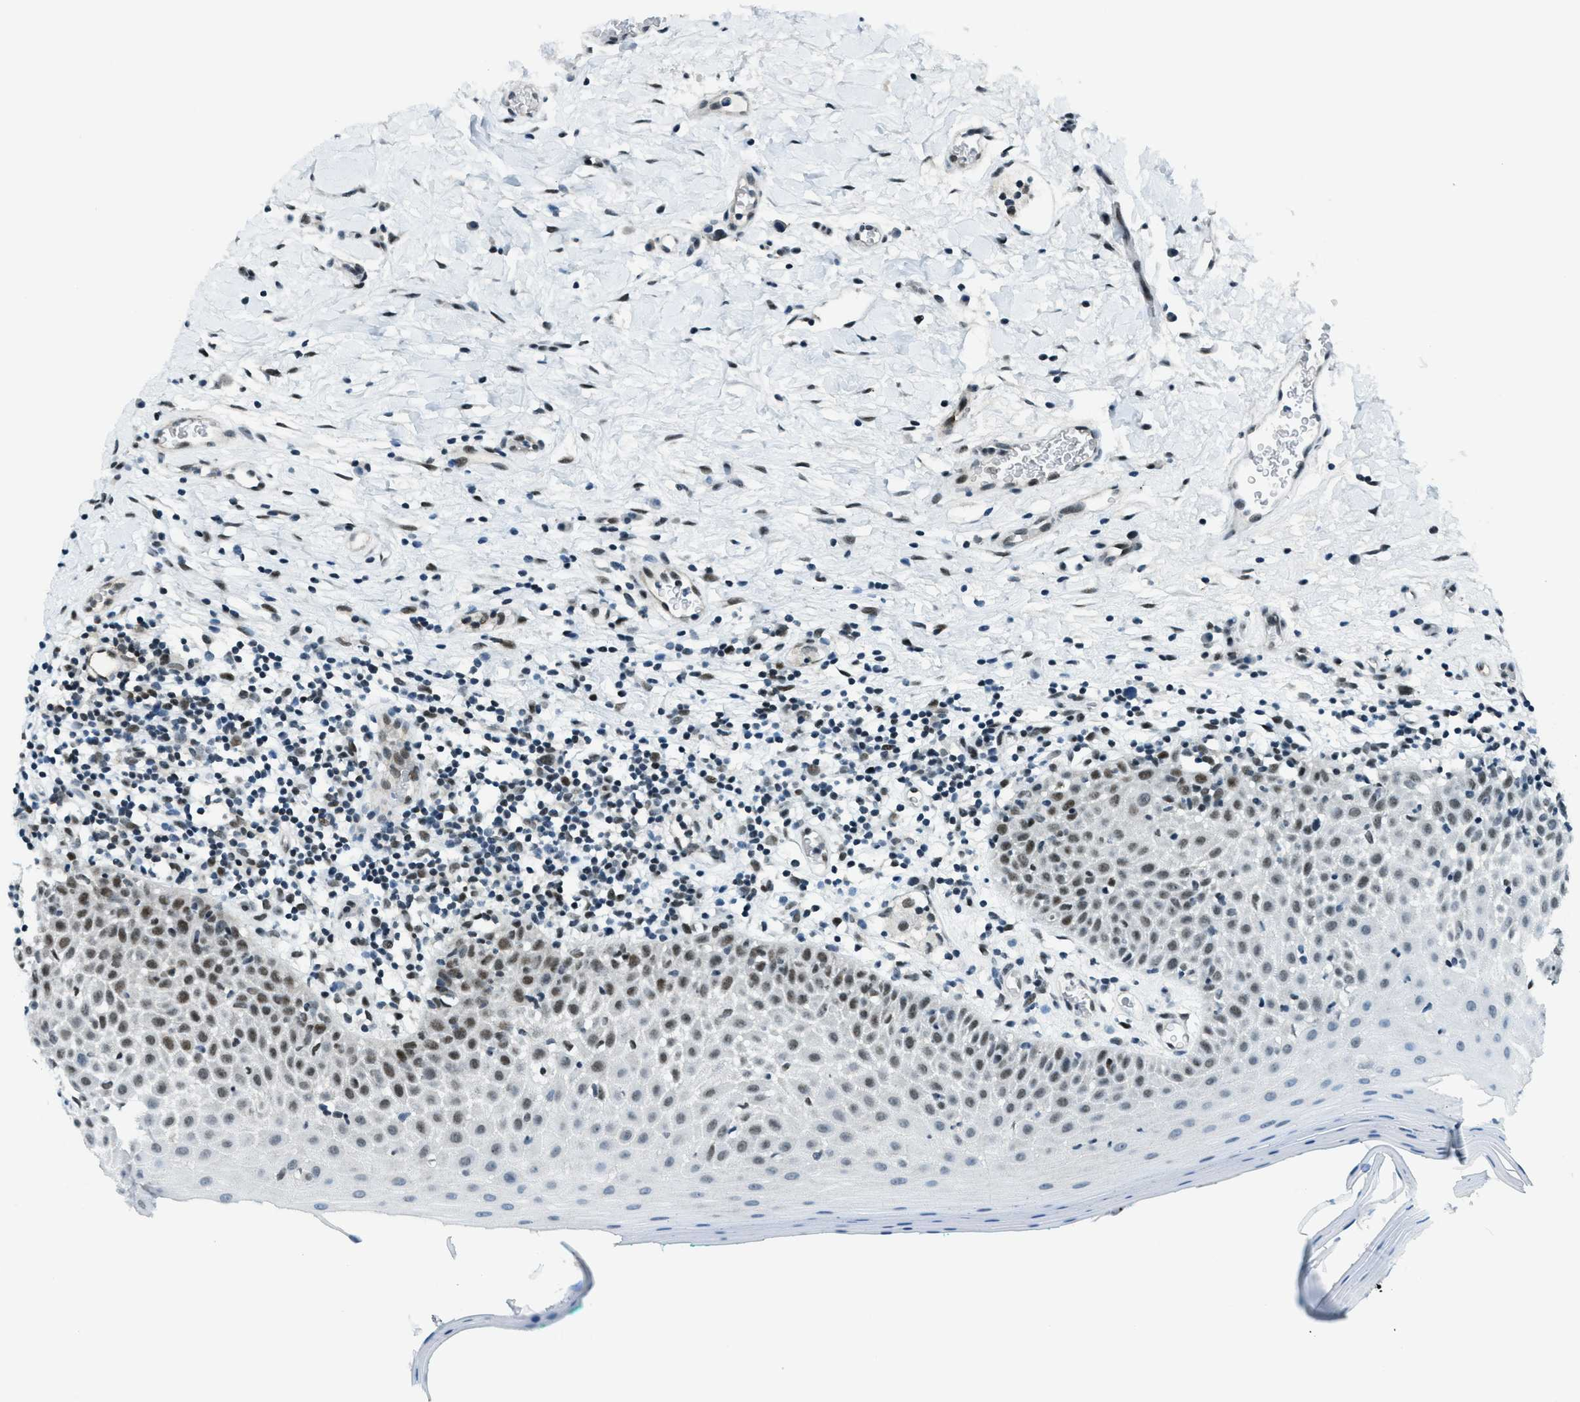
{"staining": {"intensity": "moderate", "quantity": "25%-75%", "location": "nuclear"}, "tissue": "oral mucosa", "cell_type": "Squamous epithelial cells", "image_type": "normal", "snomed": [{"axis": "morphology", "description": "Normal tissue, NOS"}, {"axis": "topography", "description": "Skeletal muscle"}, {"axis": "topography", "description": "Oral tissue"}], "caption": "This is an image of IHC staining of normal oral mucosa, which shows moderate staining in the nuclear of squamous epithelial cells.", "gene": "KLF6", "patient": {"sex": "male", "age": 58}}